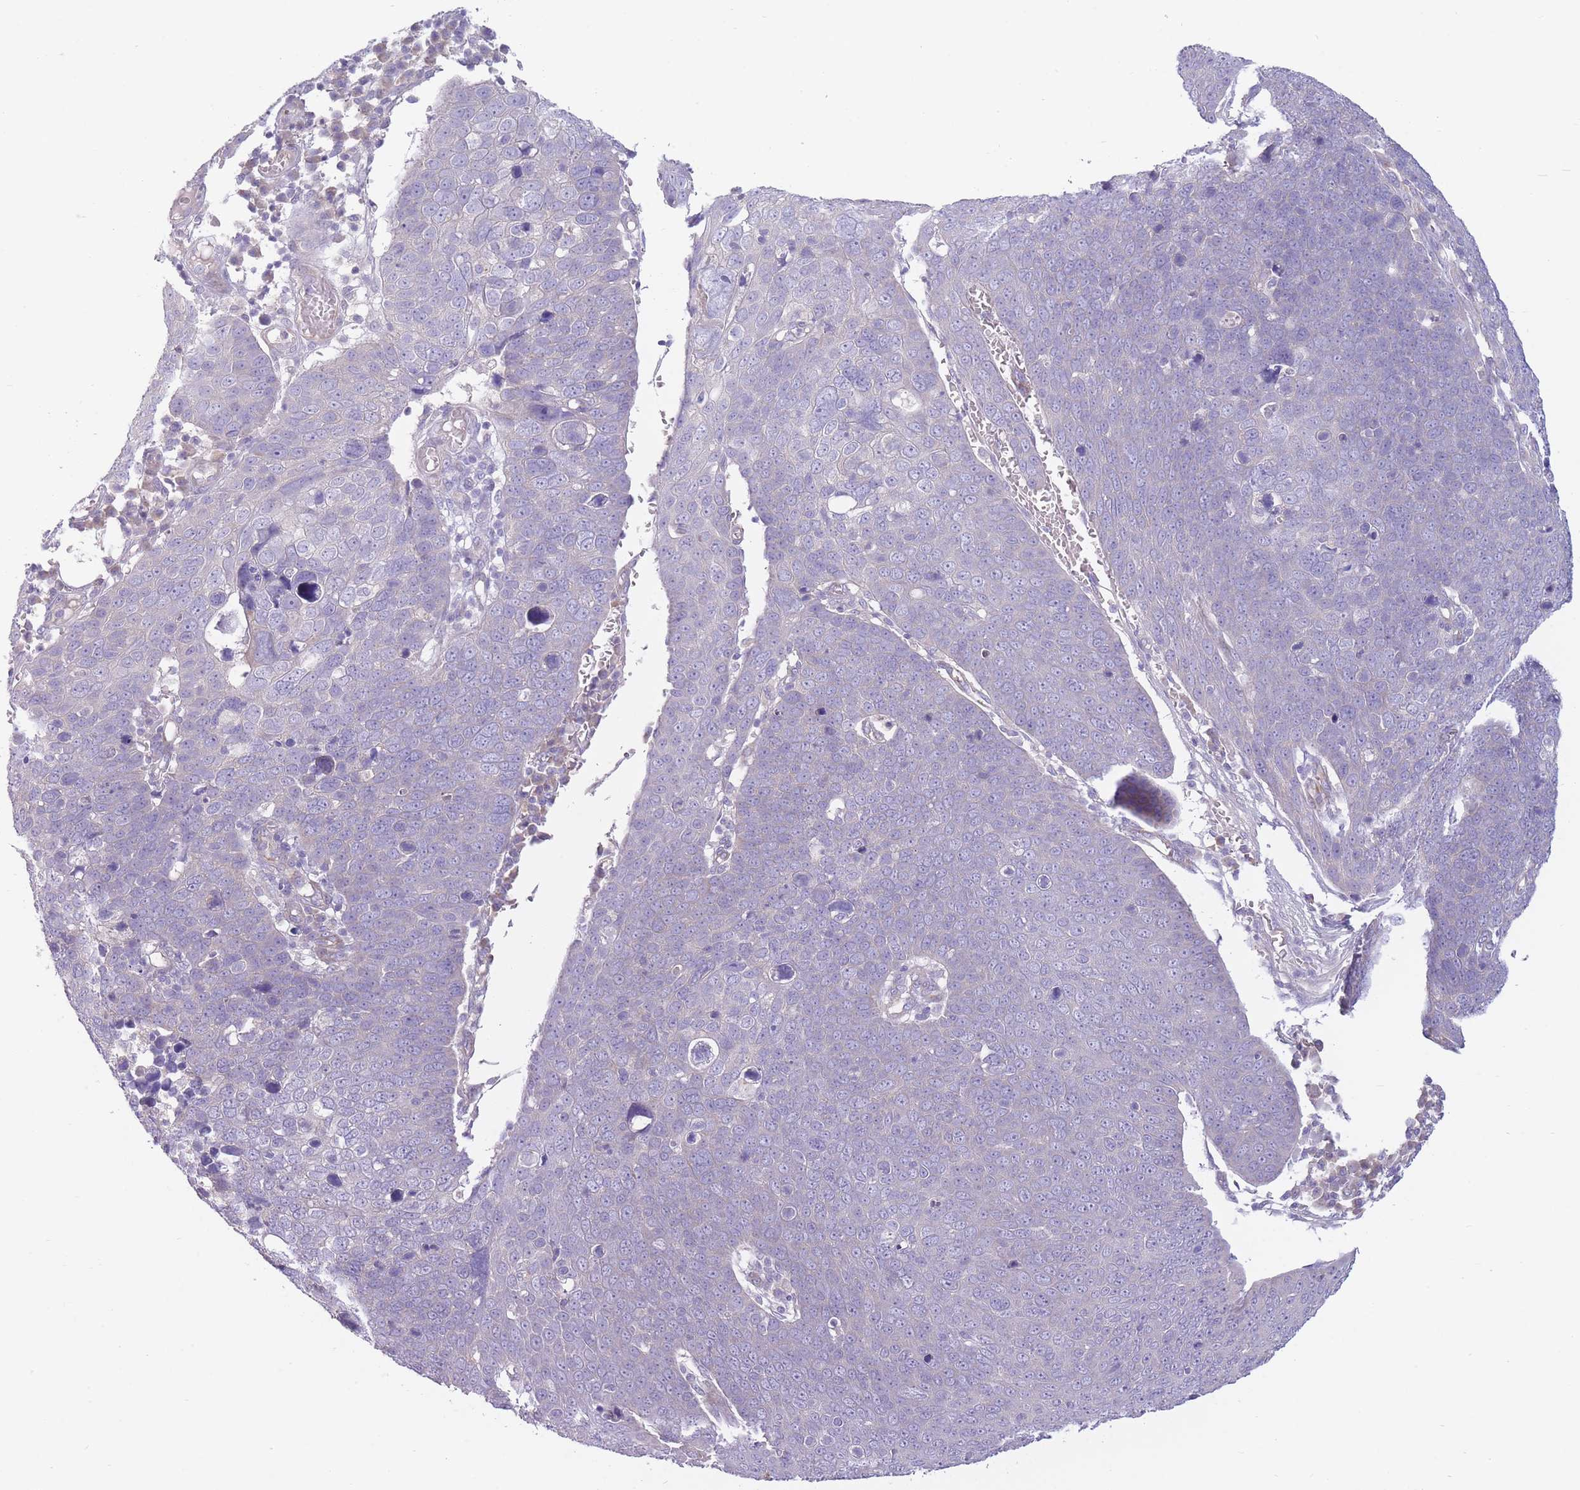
{"staining": {"intensity": "negative", "quantity": "none", "location": "none"}, "tissue": "skin cancer", "cell_type": "Tumor cells", "image_type": "cancer", "snomed": [{"axis": "morphology", "description": "Squamous cell carcinoma, NOS"}, {"axis": "topography", "description": "Skin"}], "caption": "The immunohistochemistry (IHC) photomicrograph has no significant expression in tumor cells of squamous cell carcinoma (skin) tissue. (Immunohistochemistry, brightfield microscopy, high magnification).", "gene": "PNPLA5", "patient": {"sex": "male", "age": 71}}